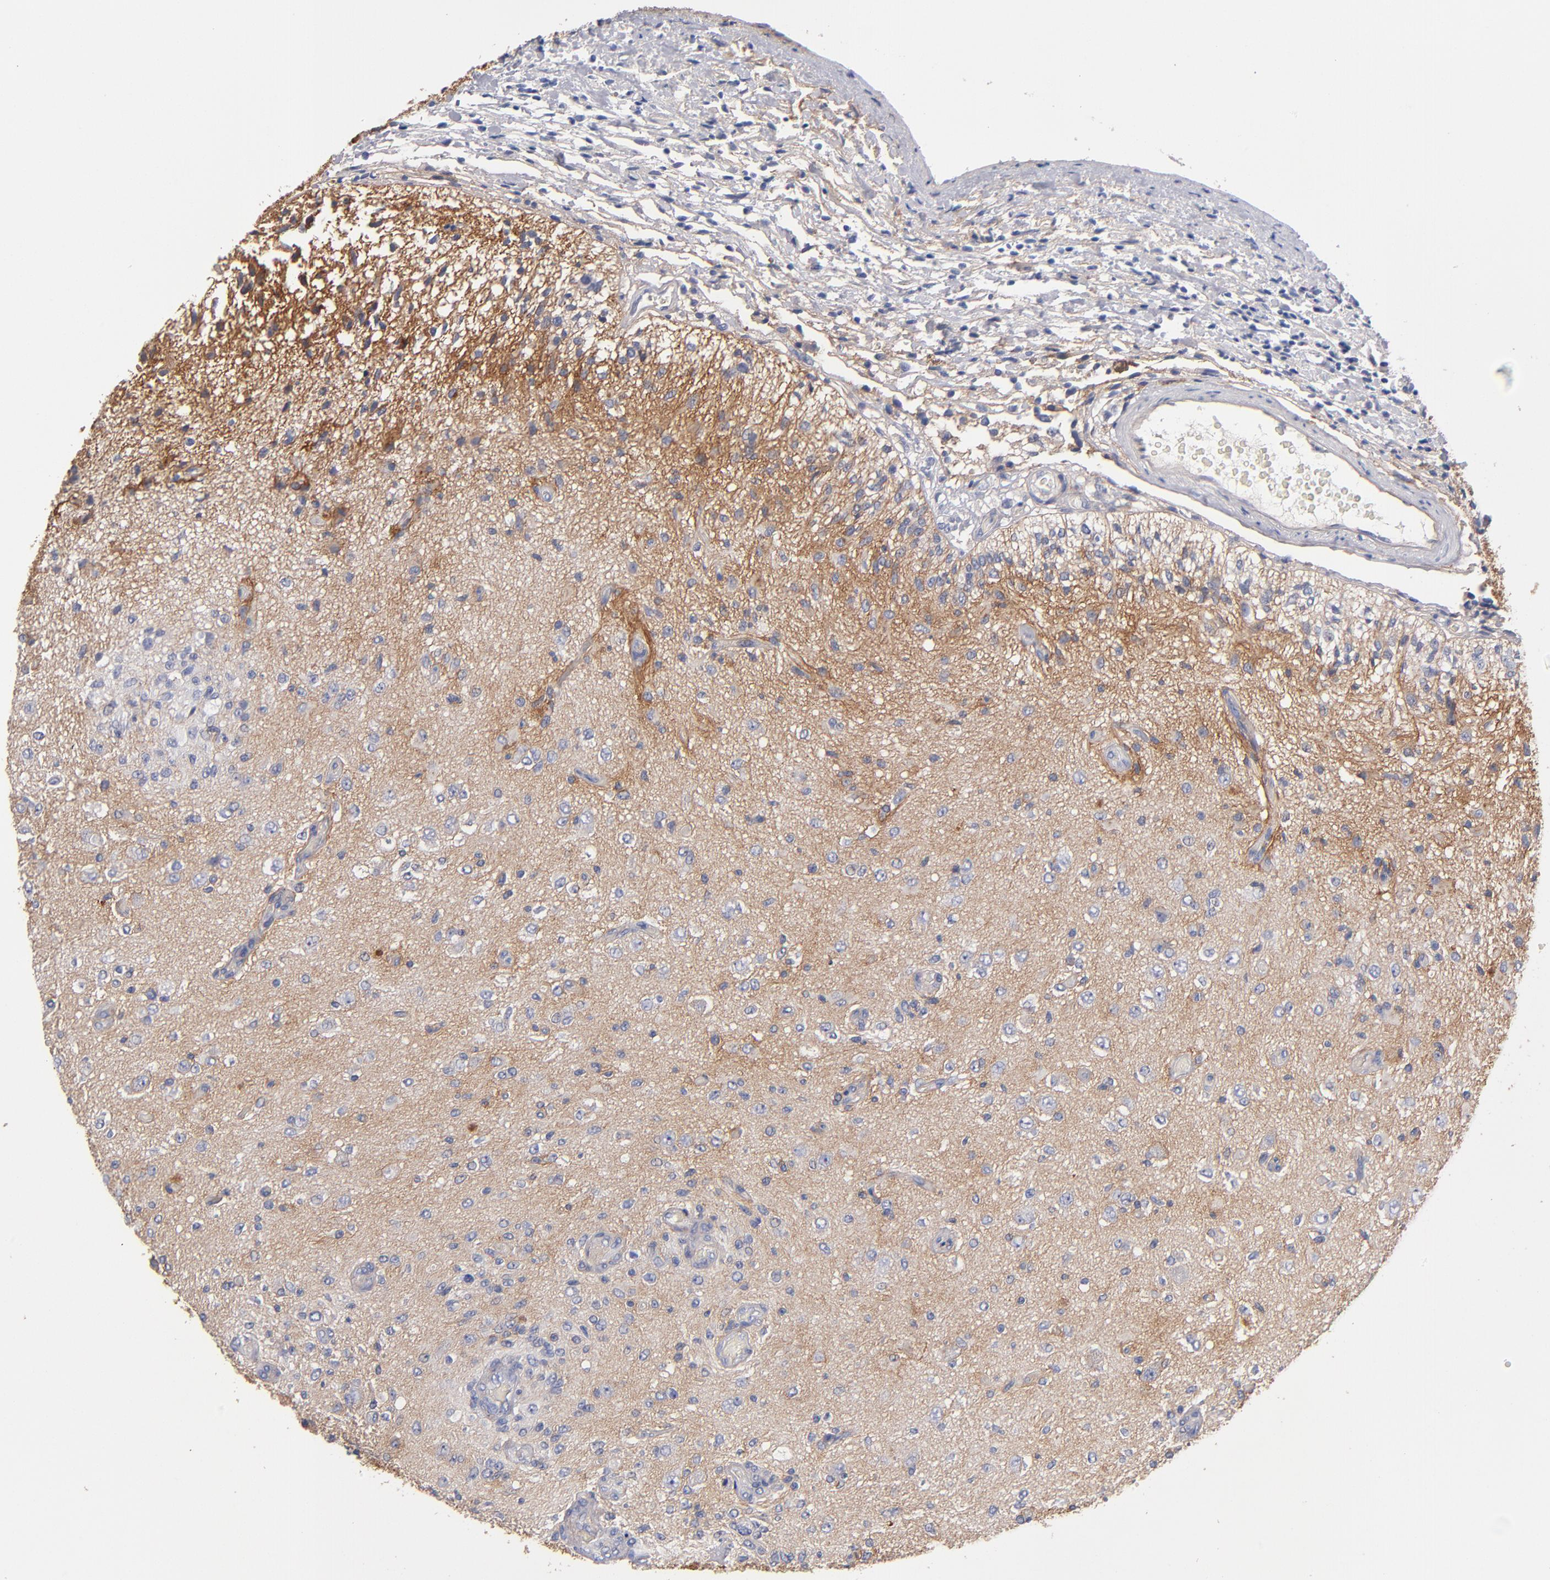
{"staining": {"intensity": "moderate", "quantity": ">75%", "location": "cytoplasmic/membranous"}, "tissue": "glioma", "cell_type": "Tumor cells", "image_type": "cancer", "snomed": [{"axis": "morphology", "description": "Normal tissue, NOS"}, {"axis": "morphology", "description": "Glioma, malignant, High grade"}, {"axis": "topography", "description": "Cerebral cortex"}], "caption": "Glioma stained for a protein (brown) reveals moderate cytoplasmic/membranous positive positivity in about >75% of tumor cells.", "gene": "PLSCR4", "patient": {"sex": "male", "age": 77}}